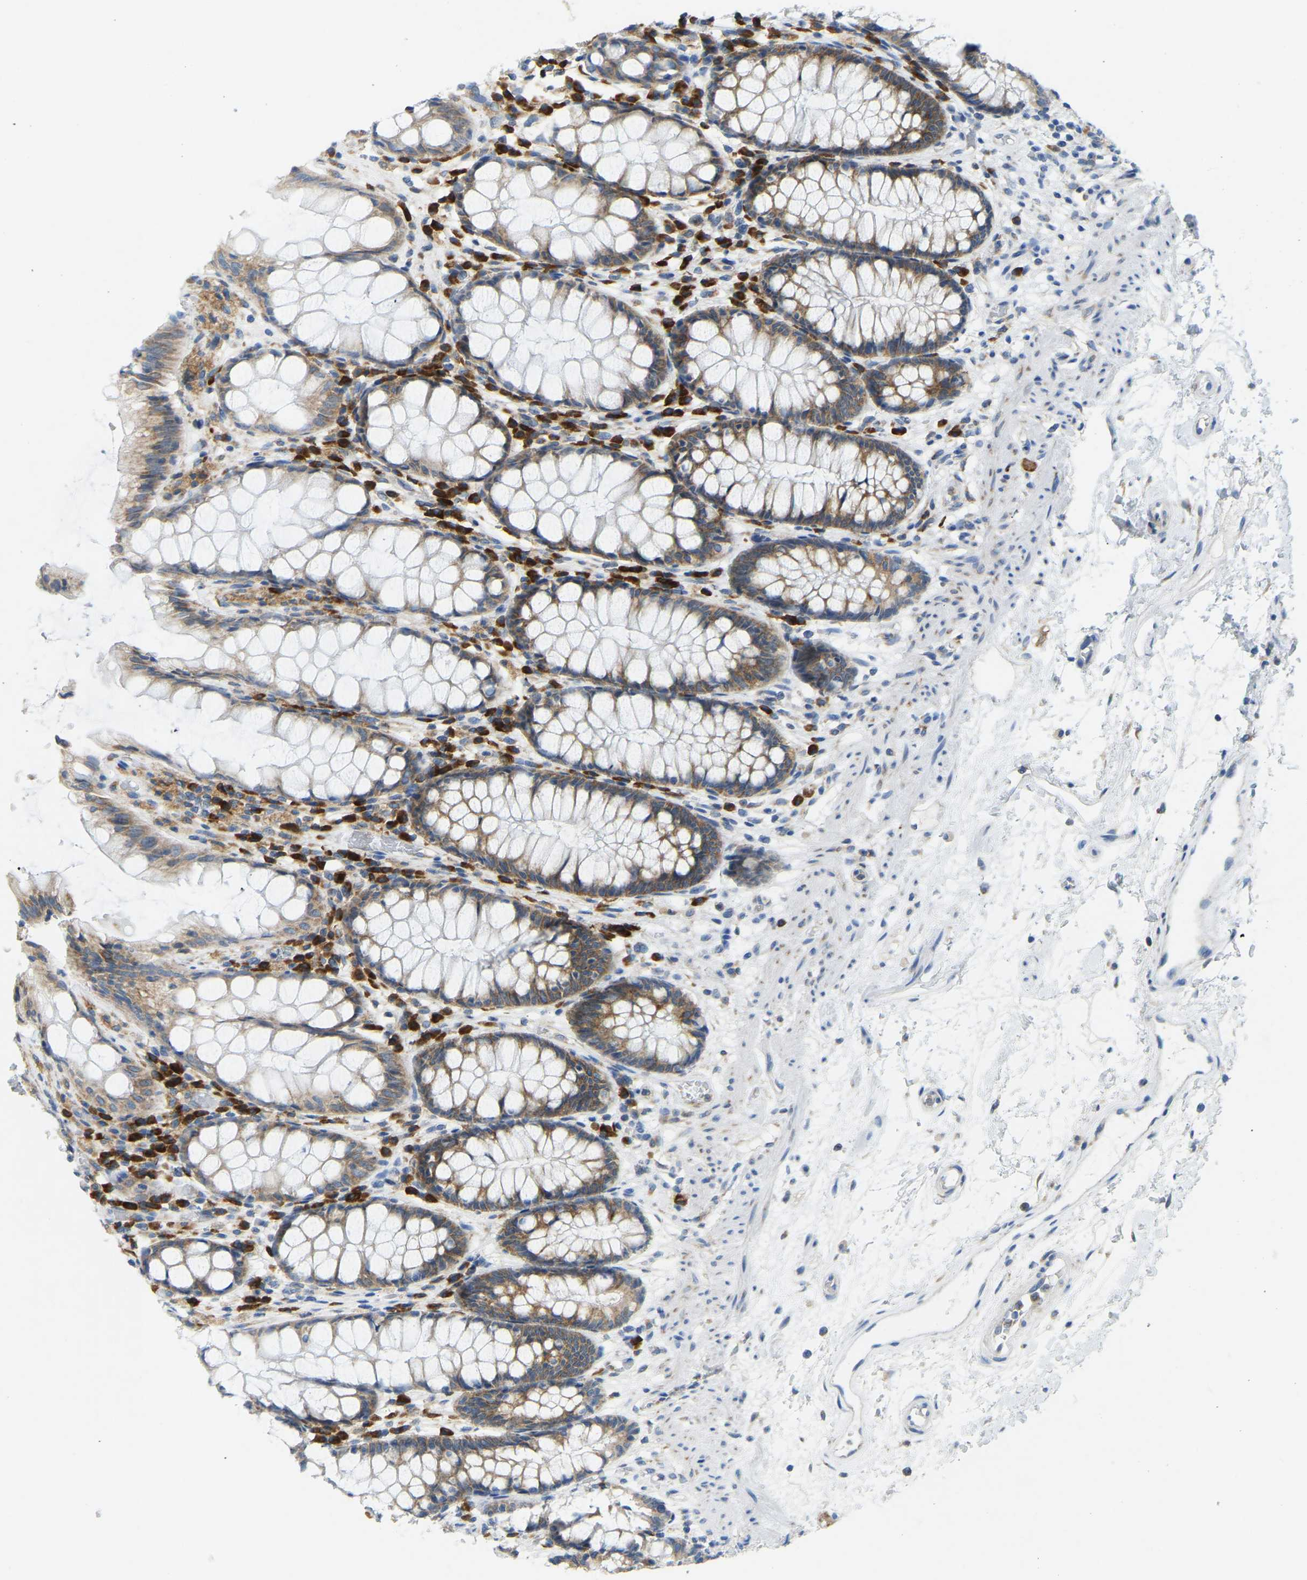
{"staining": {"intensity": "moderate", "quantity": ">75%", "location": "cytoplasmic/membranous"}, "tissue": "rectum", "cell_type": "Glandular cells", "image_type": "normal", "snomed": [{"axis": "morphology", "description": "Normal tissue, NOS"}, {"axis": "topography", "description": "Rectum"}], "caption": "About >75% of glandular cells in normal rectum reveal moderate cytoplasmic/membranous protein positivity as visualized by brown immunohistochemical staining.", "gene": "SND1", "patient": {"sex": "male", "age": 64}}